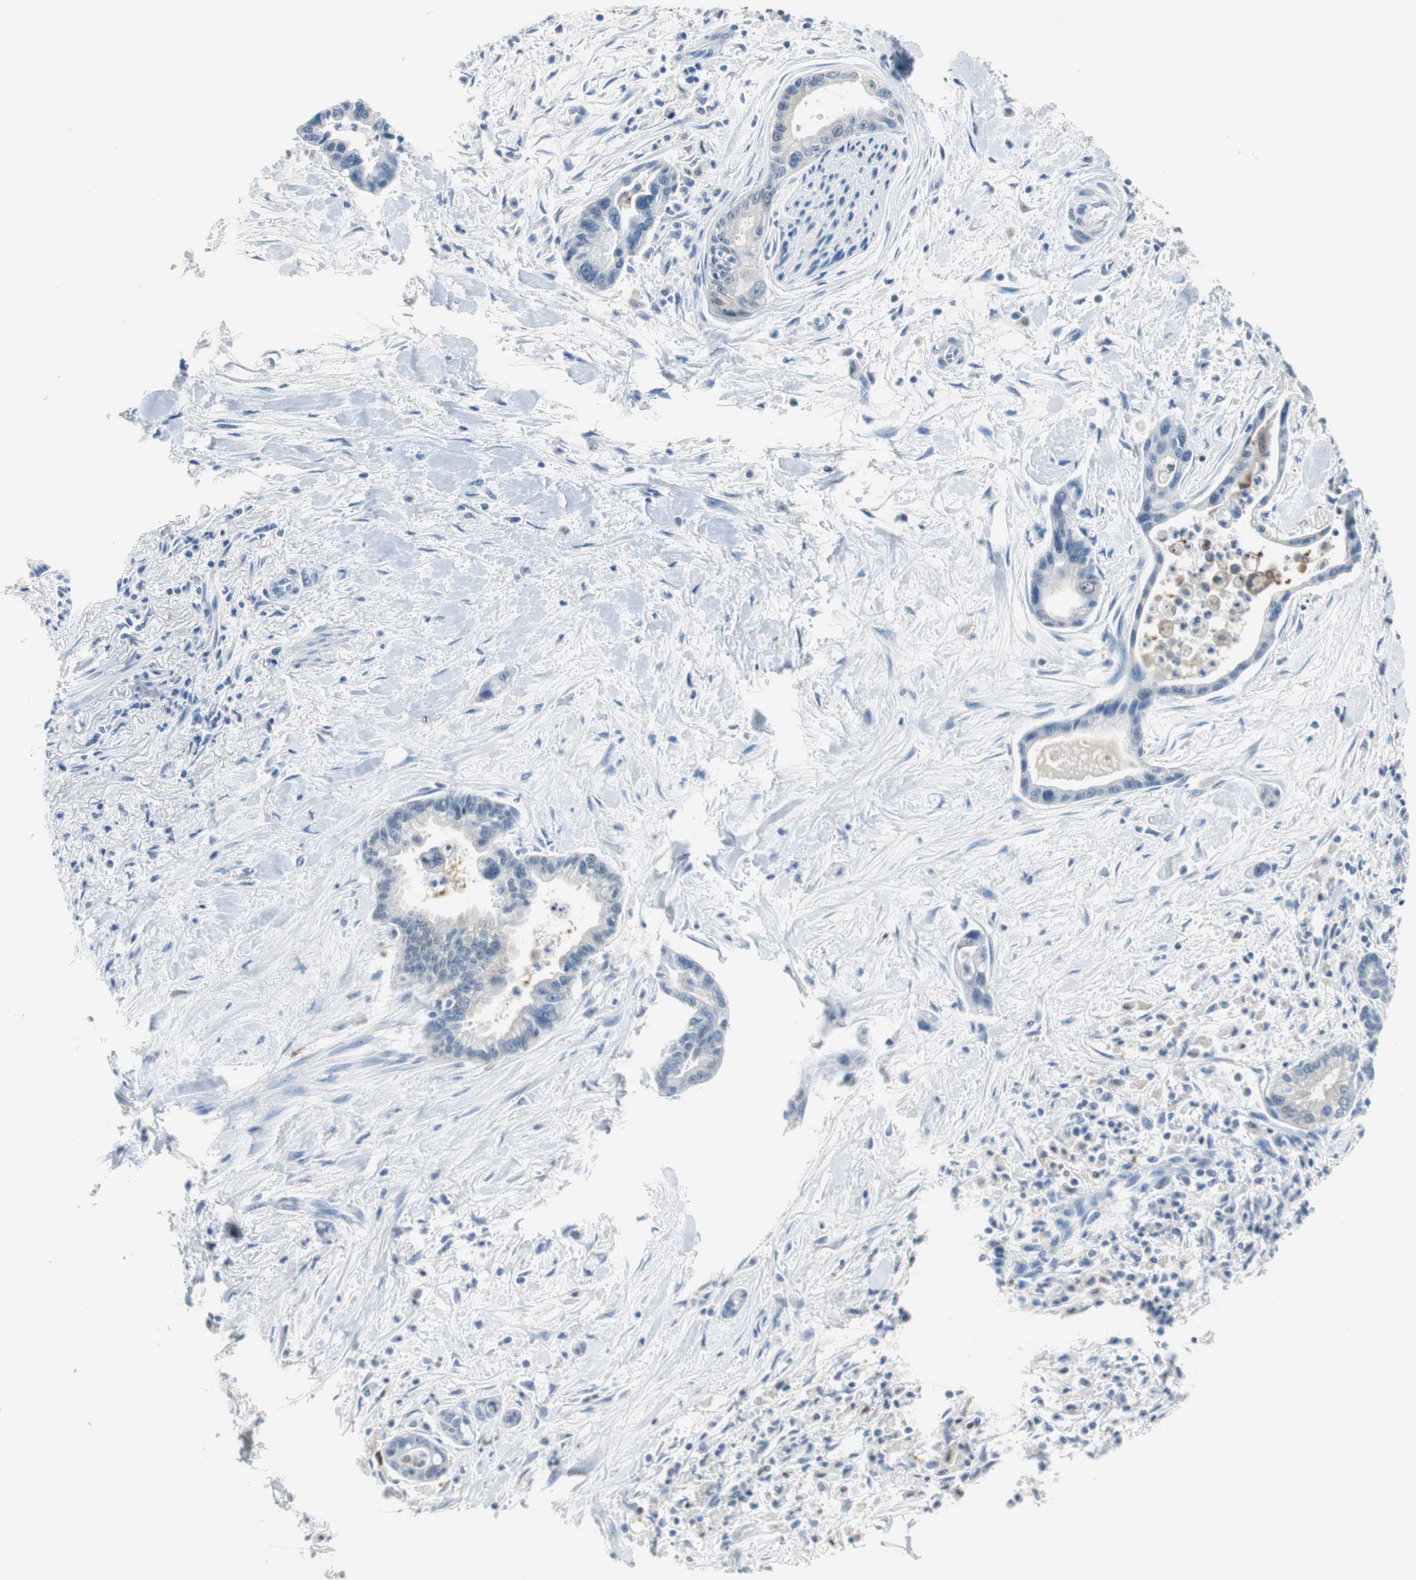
{"staining": {"intensity": "negative", "quantity": "none", "location": "none"}, "tissue": "pancreatic cancer", "cell_type": "Tumor cells", "image_type": "cancer", "snomed": [{"axis": "morphology", "description": "Adenocarcinoma, NOS"}, {"axis": "topography", "description": "Pancreas"}], "caption": "High power microscopy micrograph of an immunohistochemistry (IHC) micrograph of pancreatic cancer, revealing no significant expression in tumor cells. Brightfield microscopy of immunohistochemistry stained with DAB (3,3'-diaminobenzidine) (brown) and hematoxylin (blue), captured at high magnification.", "gene": "FBP1", "patient": {"sex": "male", "age": 70}}